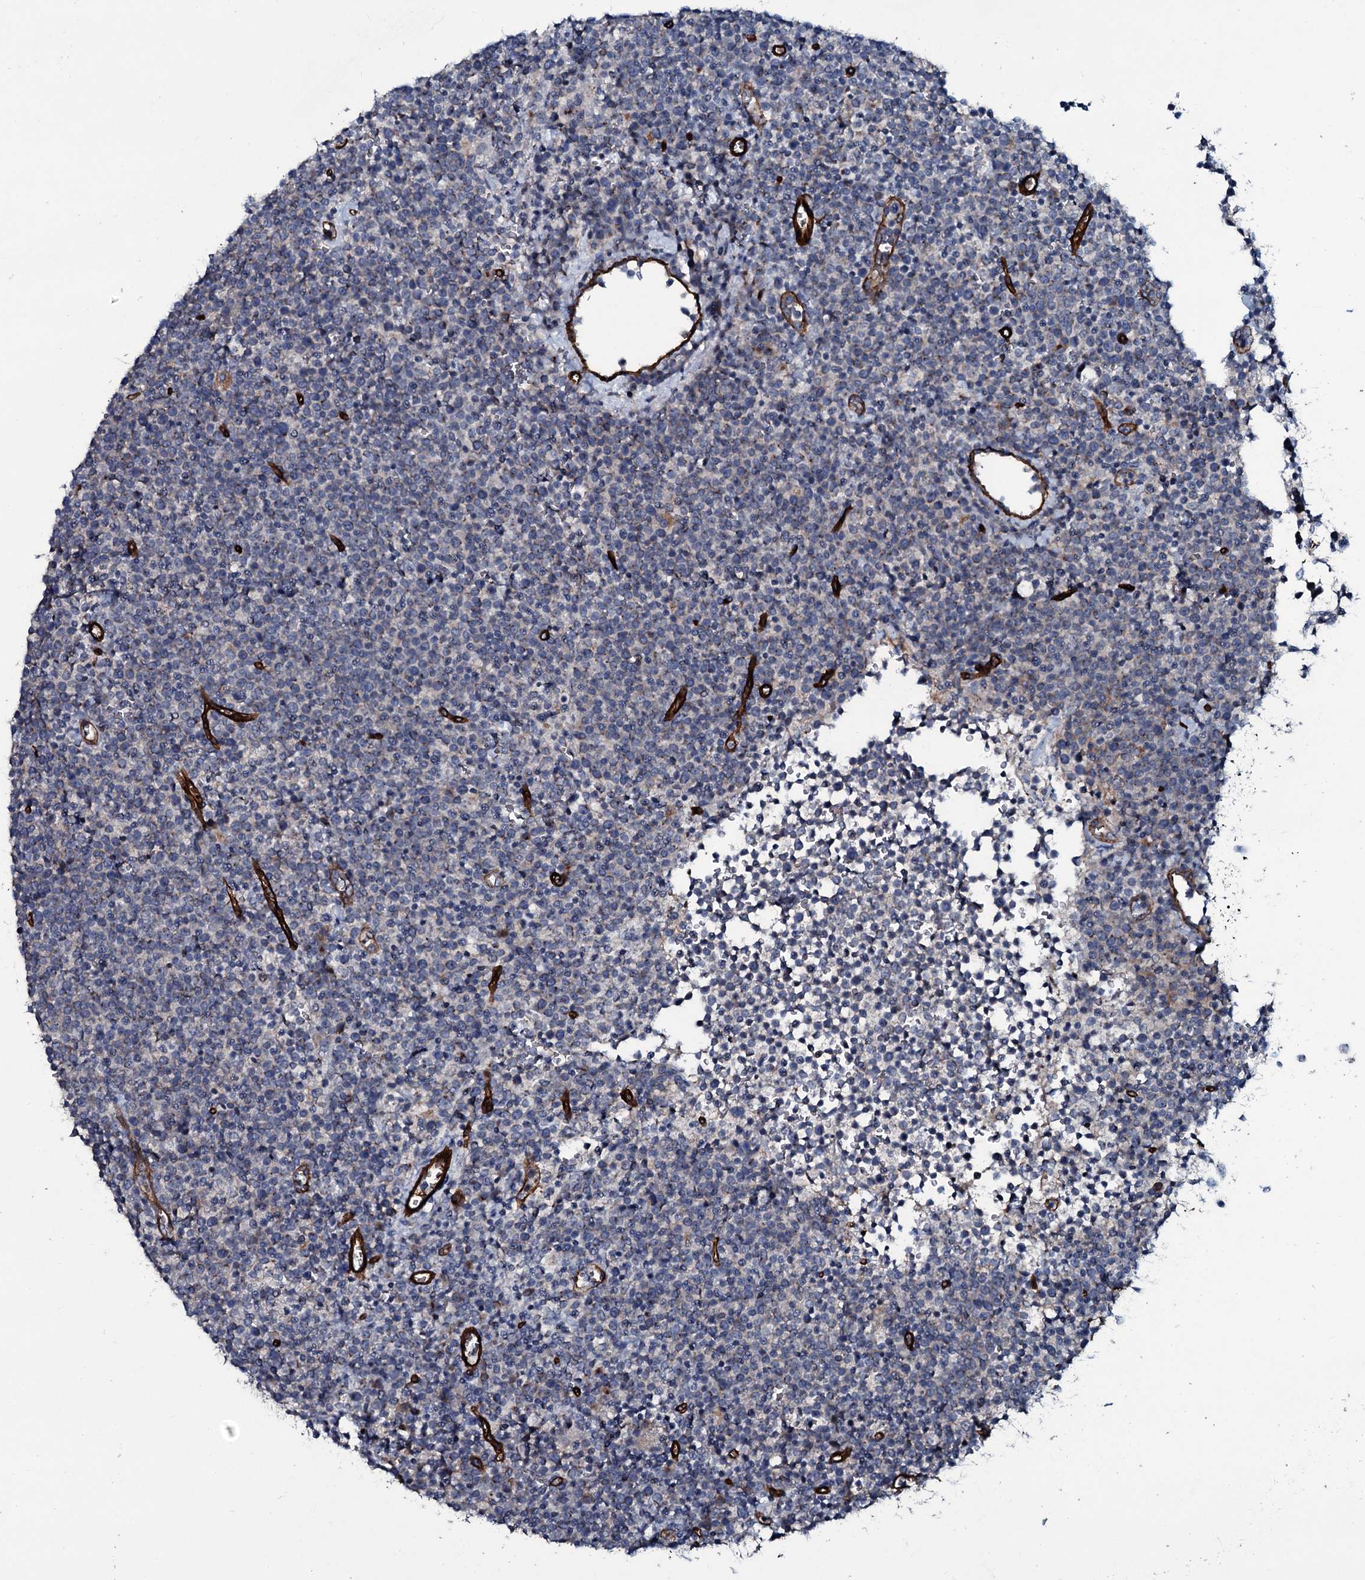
{"staining": {"intensity": "negative", "quantity": "none", "location": "none"}, "tissue": "lymphoma", "cell_type": "Tumor cells", "image_type": "cancer", "snomed": [{"axis": "morphology", "description": "Malignant lymphoma, non-Hodgkin's type, High grade"}, {"axis": "topography", "description": "Lymph node"}], "caption": "The photomicrograph displays no staining of tumor cells in malignant lymphoma, non-Hodgkin's type (high-grade).", "gene": "CLEC14A", "patient": {"sex": "male", "age": 61}}